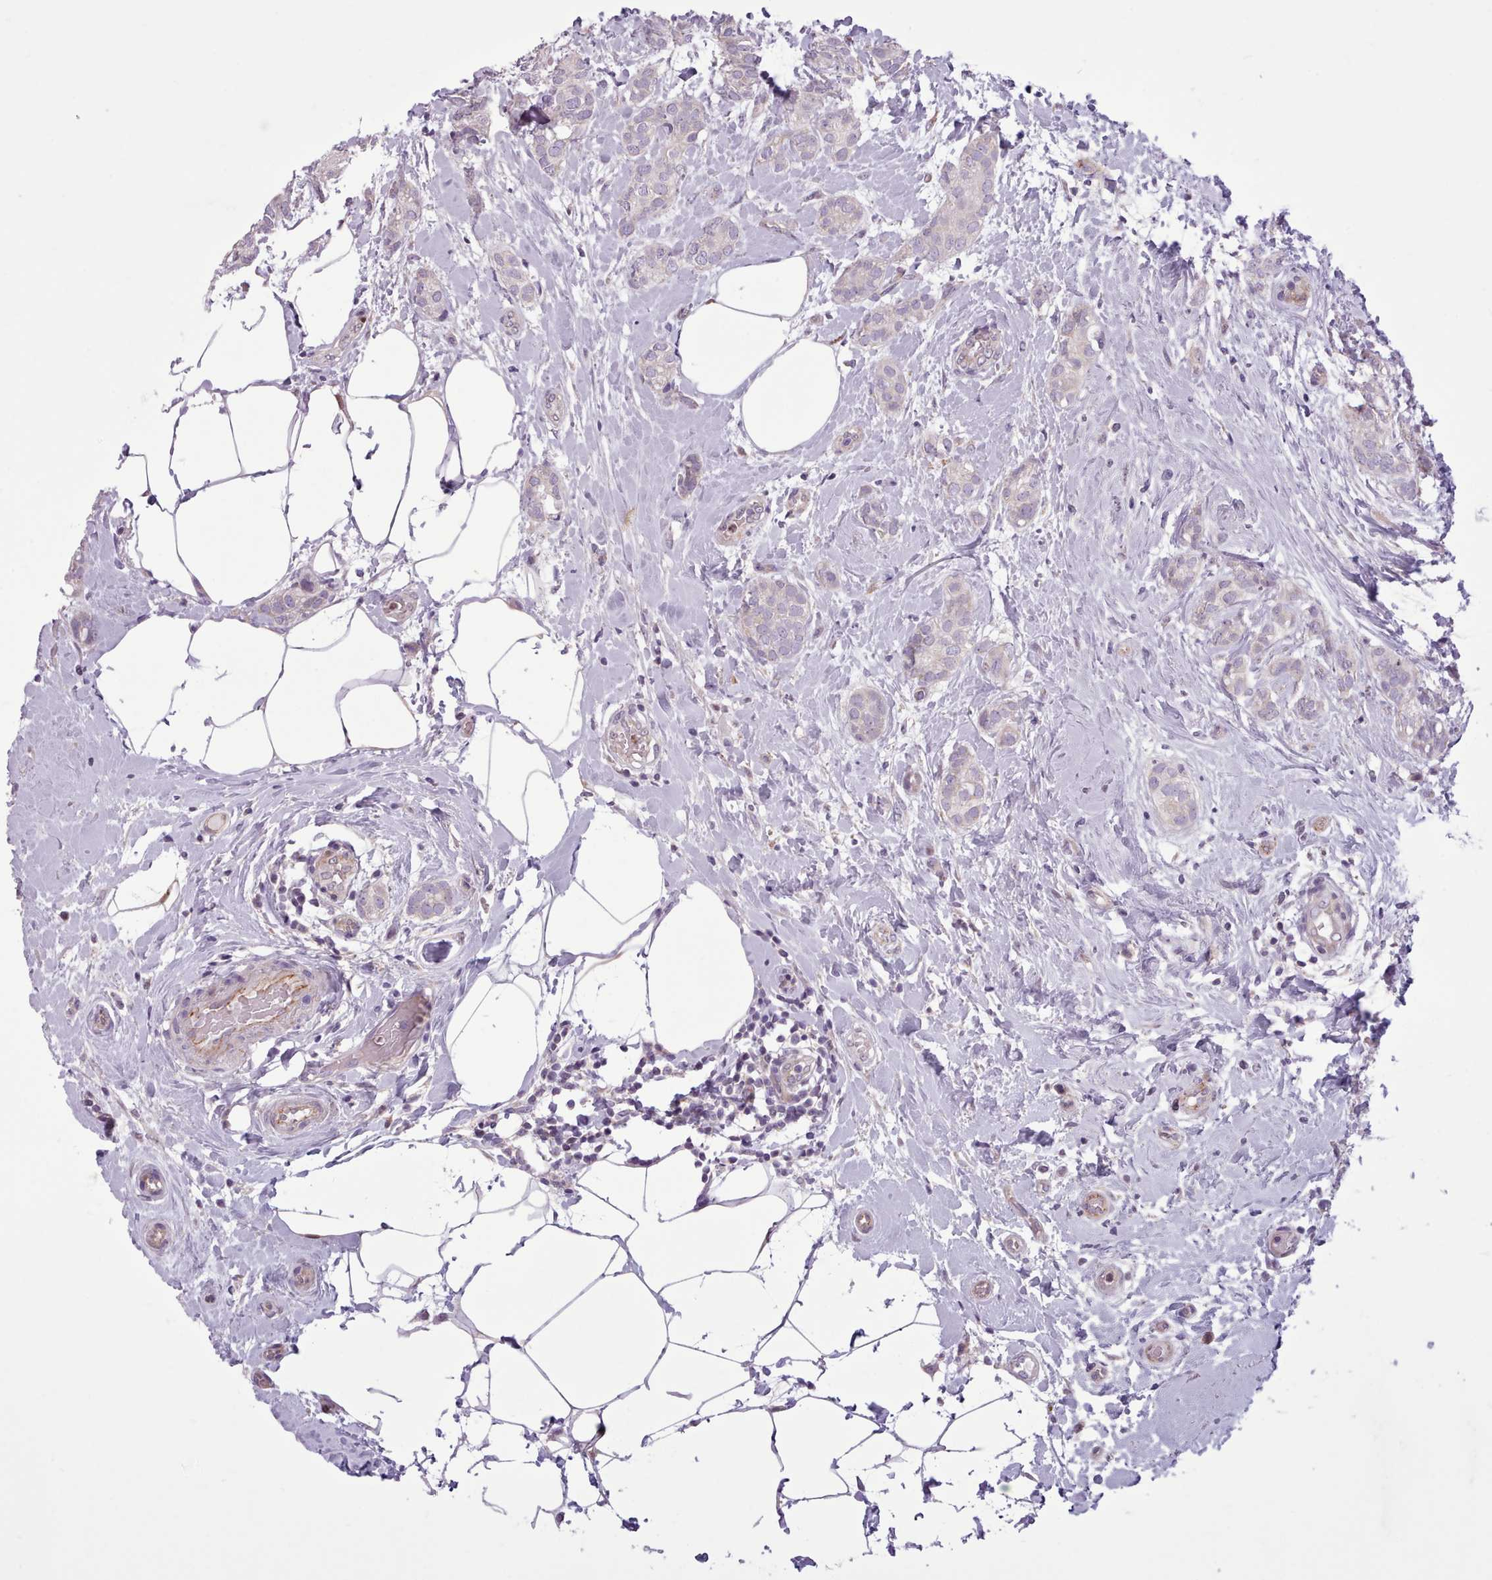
{"staining": {"intensity": "negative", "quantity": "none", "location": "none"}, "tissue": "breast cancer", "cell_type": "Tumor cells", "image_type": "cancer", "snomed": [{"axis": "morphology", "description": "Duct carcinoma"}, {"axis": "topography", "description": "Breast"}], "caption": "Immunohistochemical staining of invasive ductal carcinoma (breast) demonstrates no significant expression in tumor cells.", "gene": "SLURP1", "patient": {"sex": "female", "age": 73}}